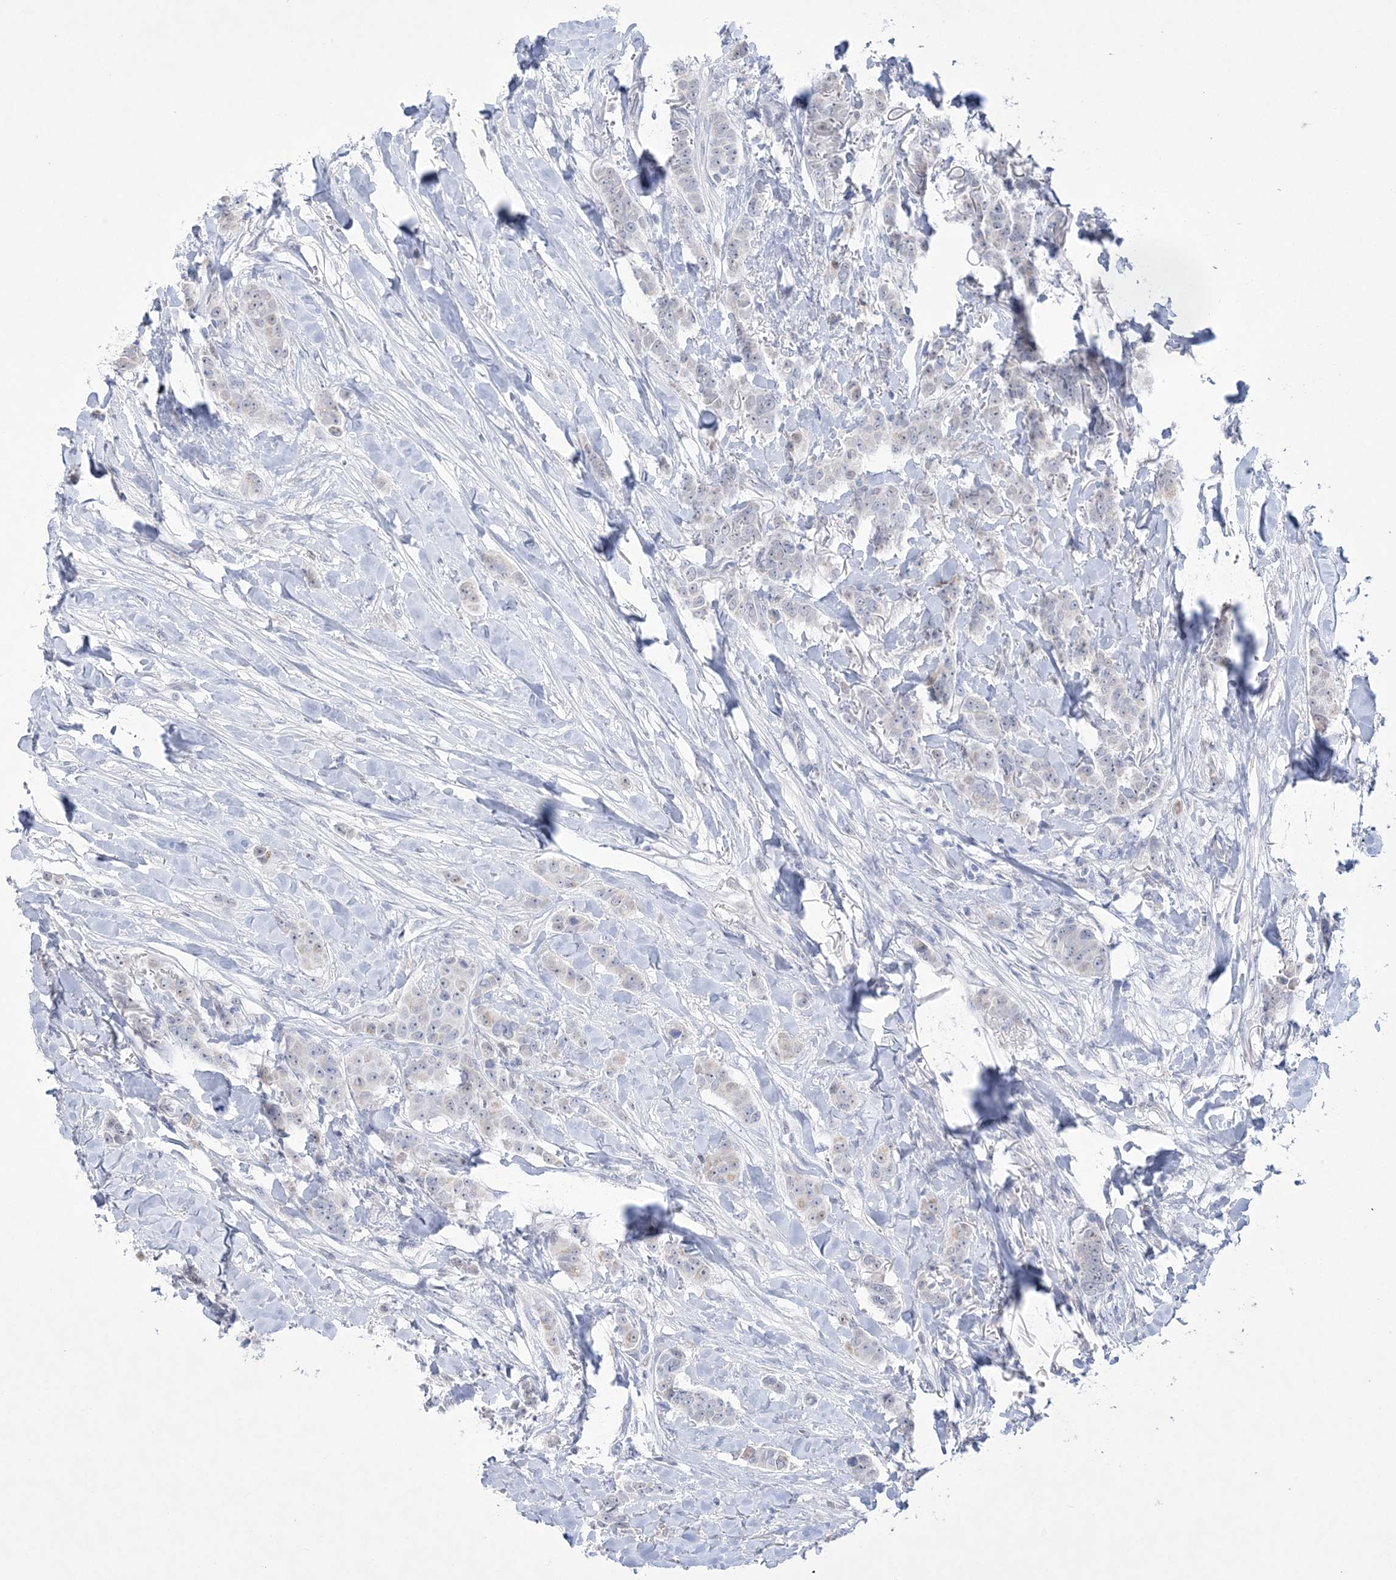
{"staining": {"intensity": "negative", "quantity": "none", "location": "none"}, "tissue": "breast cancer", "cell_type": "Tumor cells", "image_type": "cancer", "snomed": [{"axis": "morphology", "description": "Duct carcinoma"}, {"axis": "topography", "description": "Breast"}], "caption": "Histopathology image shows no significant protein positivity in tumor cells of intraductal carcinoma (breast).", "gene": "WDR27", "patient": {"sex": "female", "age": 40}}